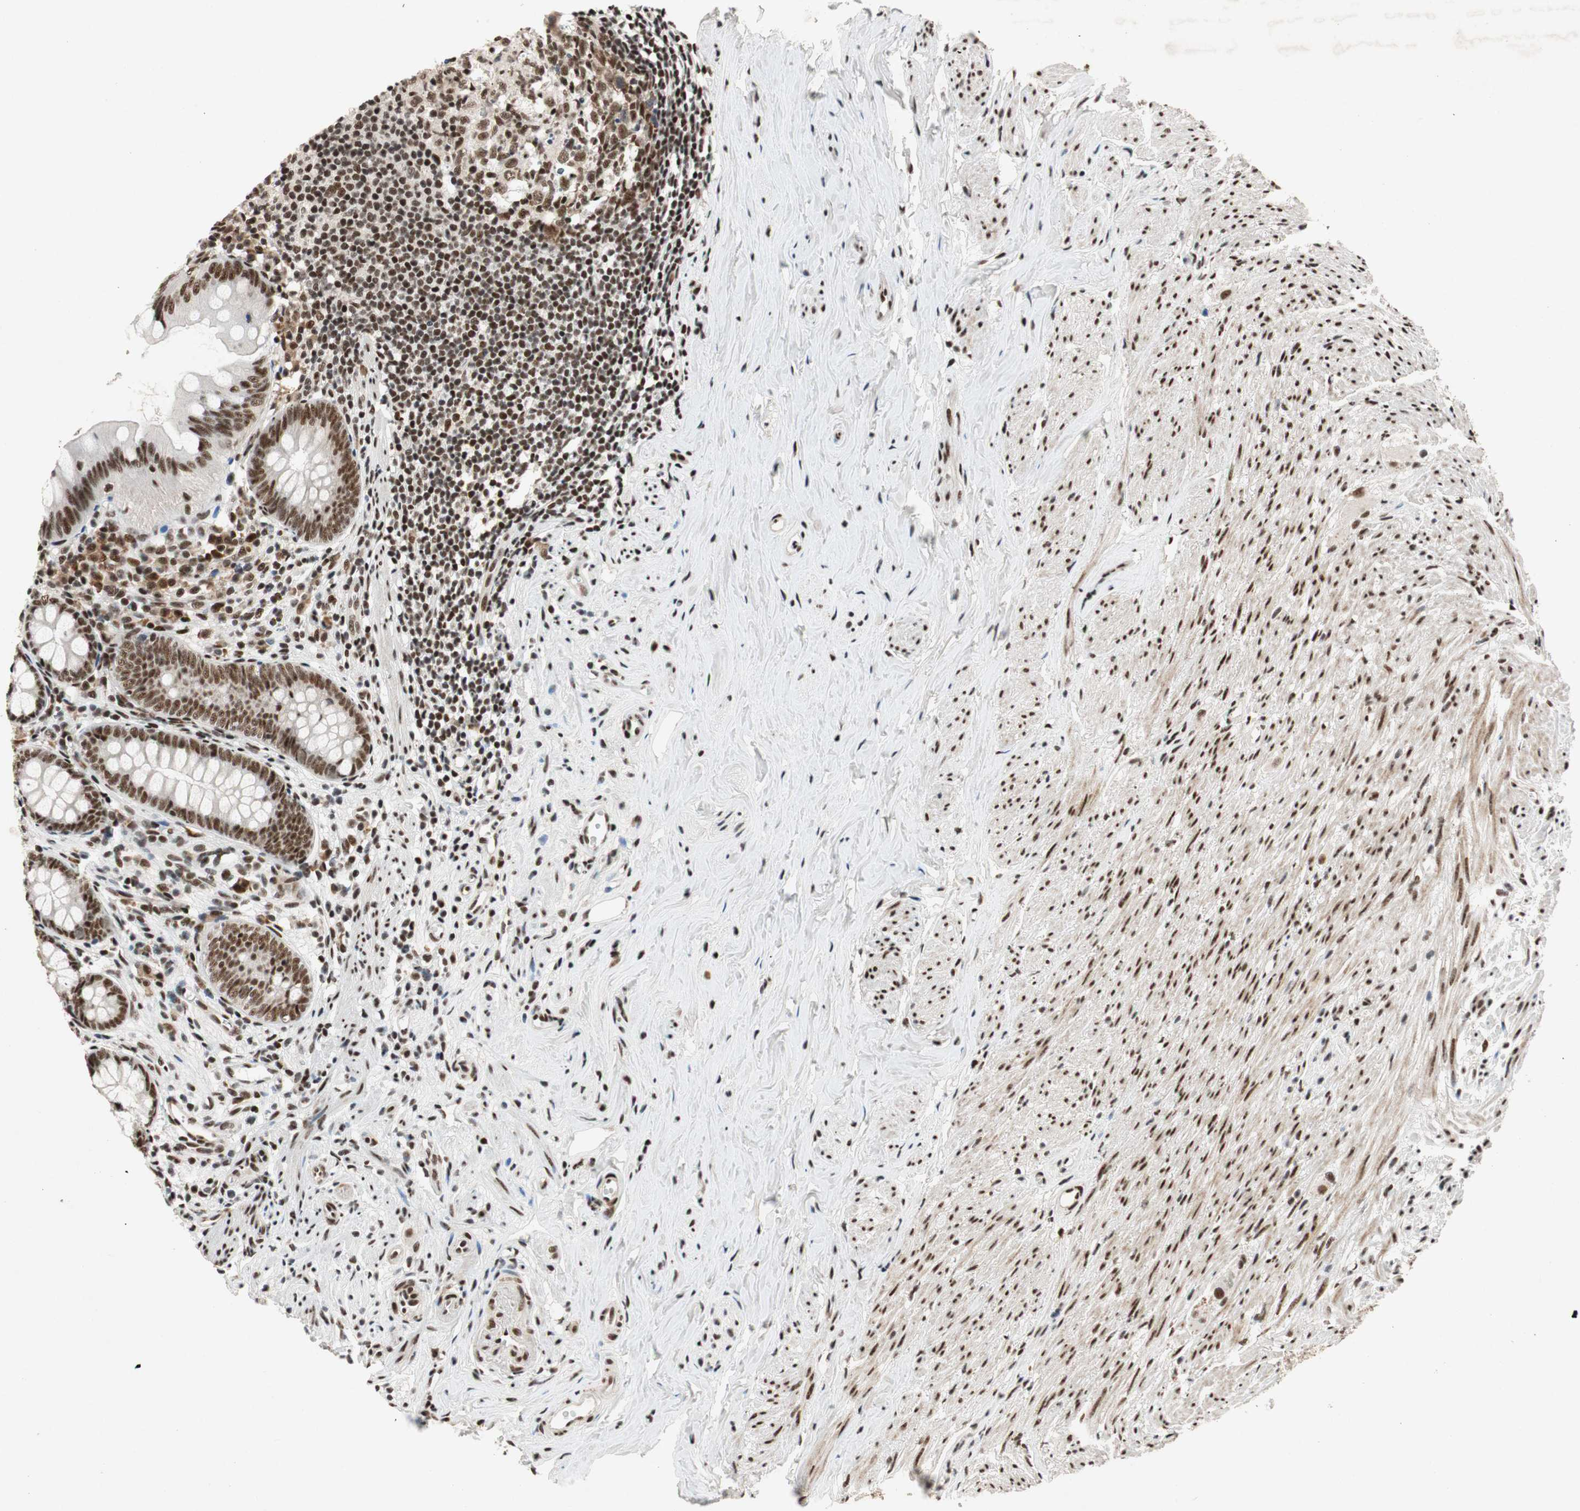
{"staining": {"intensity": "strong", "quantity": ">75%", "location": "nuclear"}, "tissue": "appendix", "cell_type": "Glandular cells", "image_type": "normal", "snomed": [{"axis": "morphology", "description": "Normal tissue, NOS"}, {"axis": "topography", "description": "Appendix"}], "caption": "Protein expression by IHC demonstrates strong nuclear staining in about >75% of glandular cells in normal appendix. The protein of interest is stained brown, and the nuclei are stained in blue (DAB IHC with brightfield microscopy, high magnification).", "gene": "NCBP3", "patient": {"sex": "female", "age": 77}}